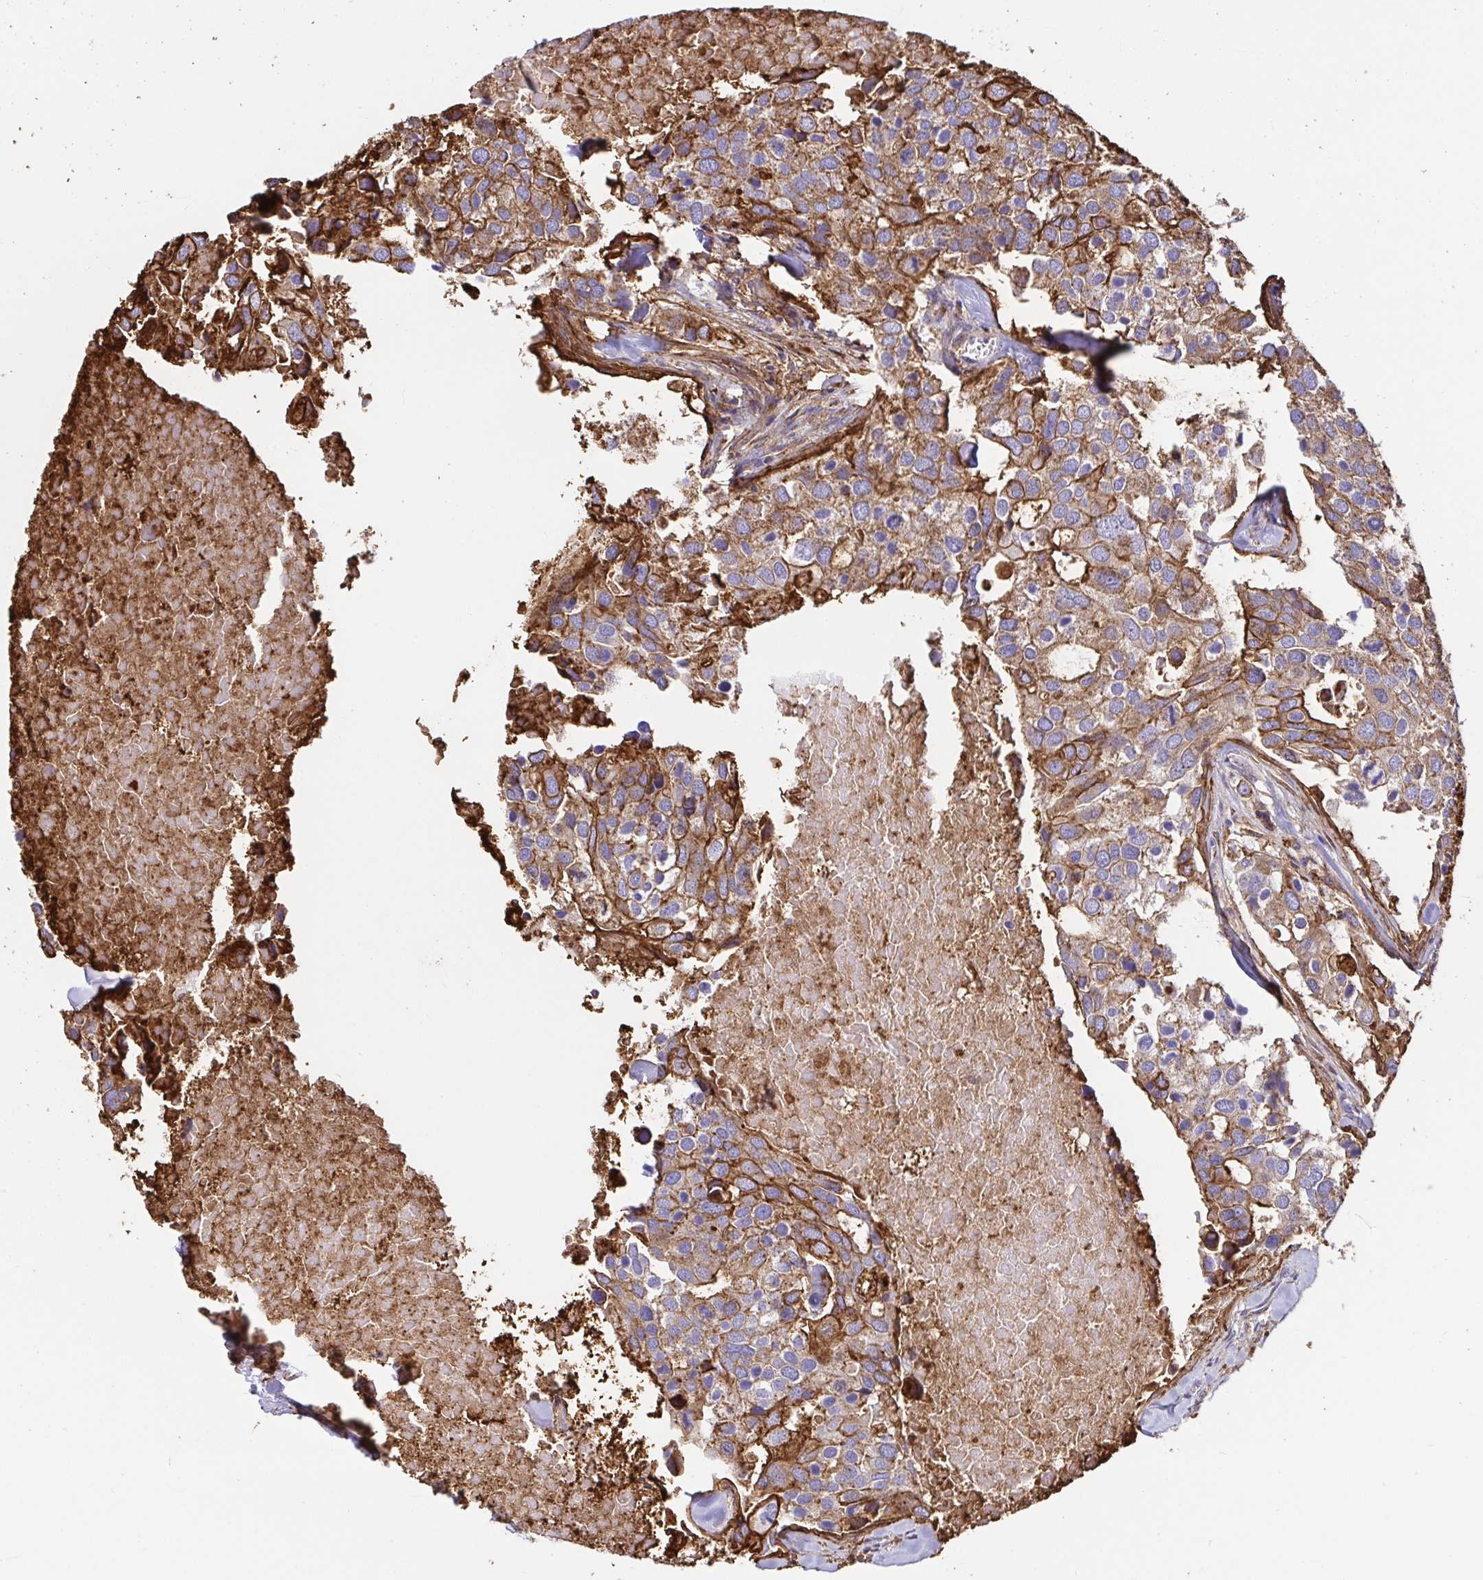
{"staining": {"intensity": "moderate", "quantity": ">75%", "location": "cytoplasmic/membranous"}, "tissue": "breast cancer", "cell_type": "Tumor cells", "image_type": "cancer", "snomed": [{"axis": "morphology", "description": "Duct carcinoma"}, {"axis": "topography", "description": "Breast"}], "caption": "This image reveals immunohistochemistry staining of breast infiltrating ductal carcinoma, with medium moderate cytoplasmic/membranous positivity in approximately >75% of tumor cells.", "gene": "ANXA2", "patient": {"sex": "female", "age": 83}}